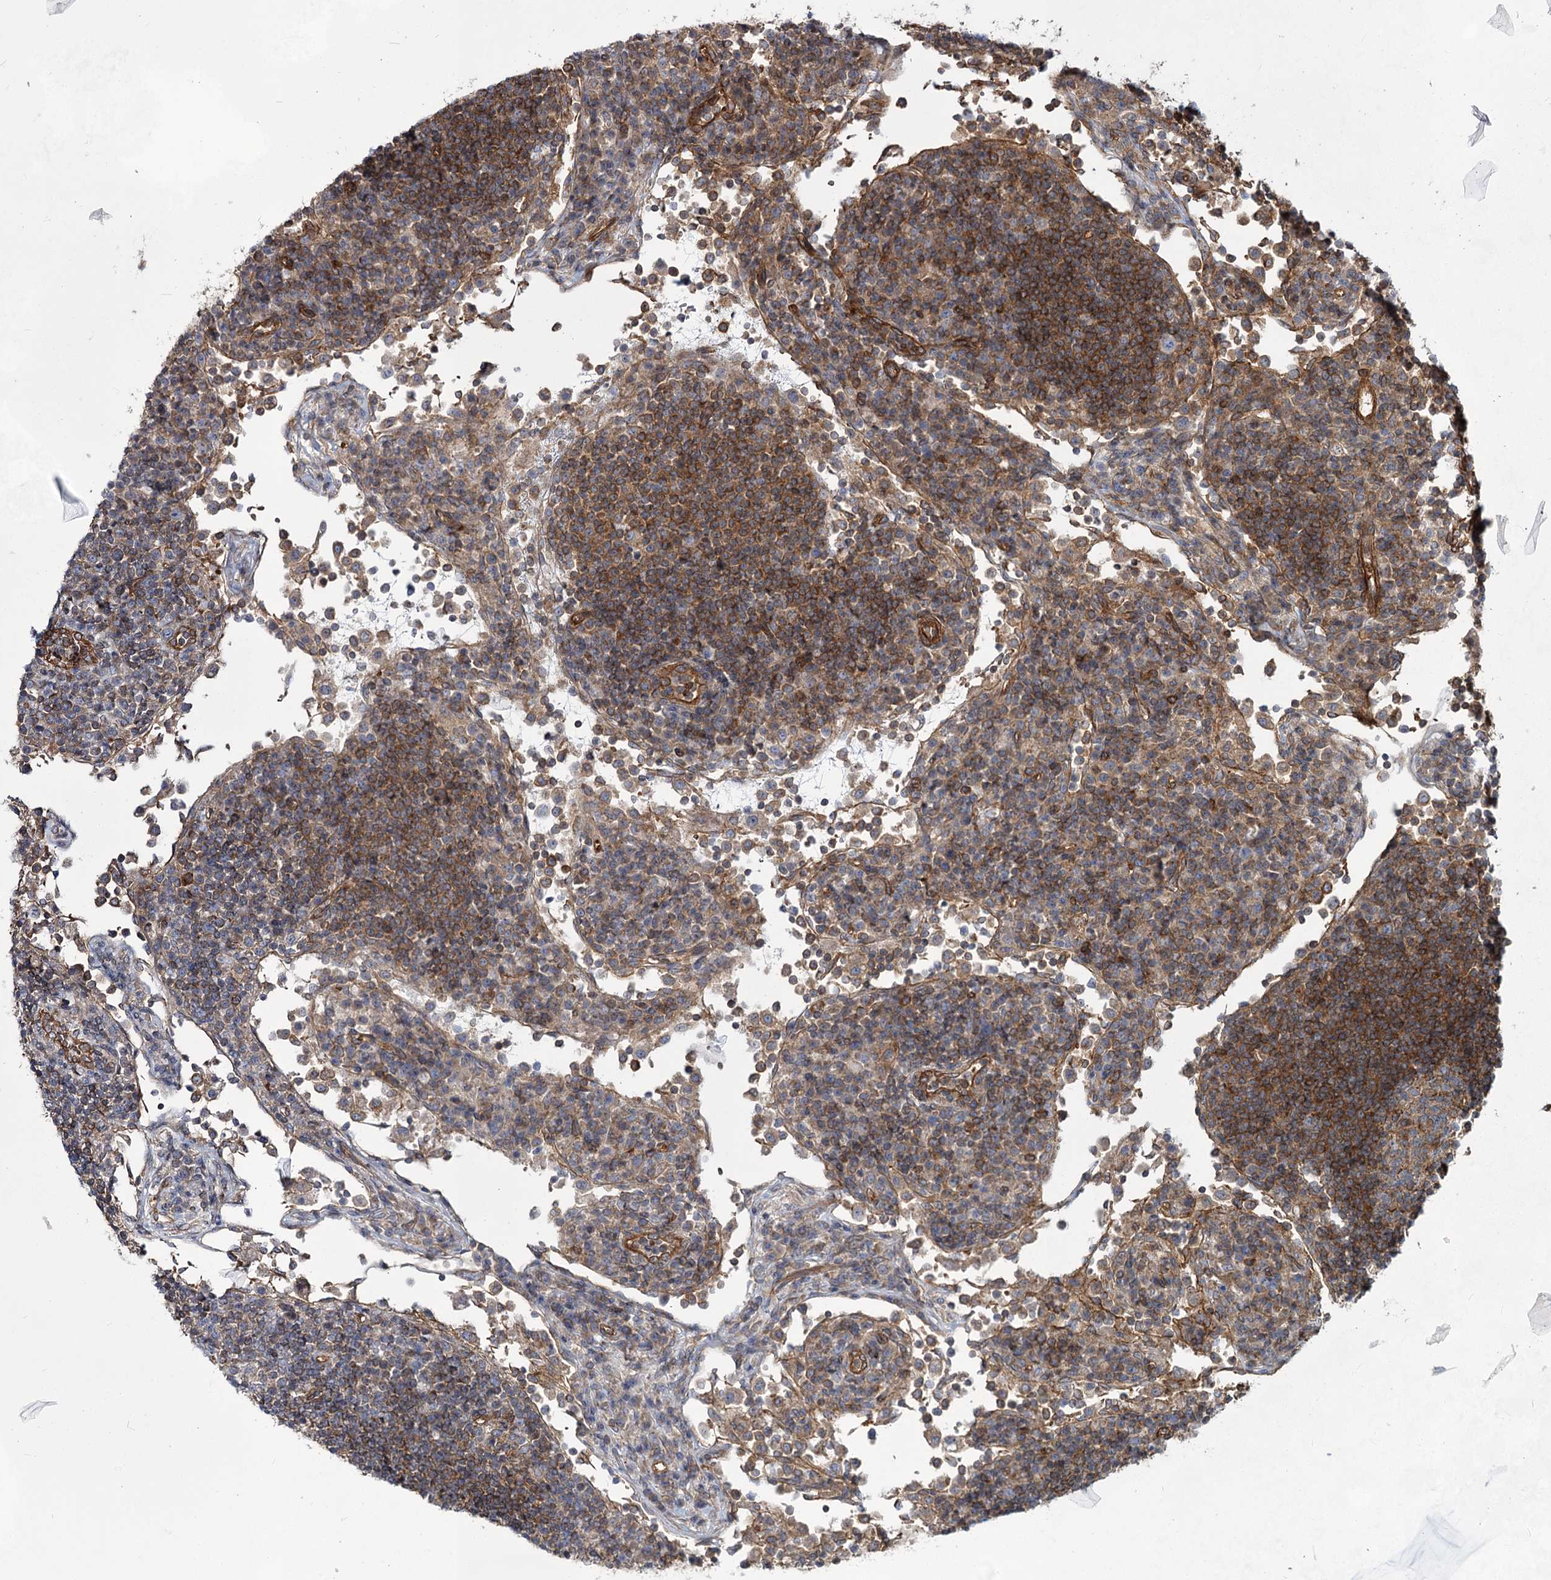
{"staining": {"intensity": "moderate", "quantity": "<25%", "location": "cytoplasmic/membranous"}, "tissue": "lymph node", "cell_type": "Germinal center cells", "image_type": "normal", "snomed": [{"axis": "morphology", "description": "Normal tissue, NOS"}, {"axis": "topography", "description": "Lymph node"}], "caption": "Human lymph node stained for a protein (brown) exhibits moderate cytoplasmic/membranous positive positivity in approximately <25% of germinal center cells.", "gene": "IQSEC1", "patient": {"sex": "female", "age": 53}}